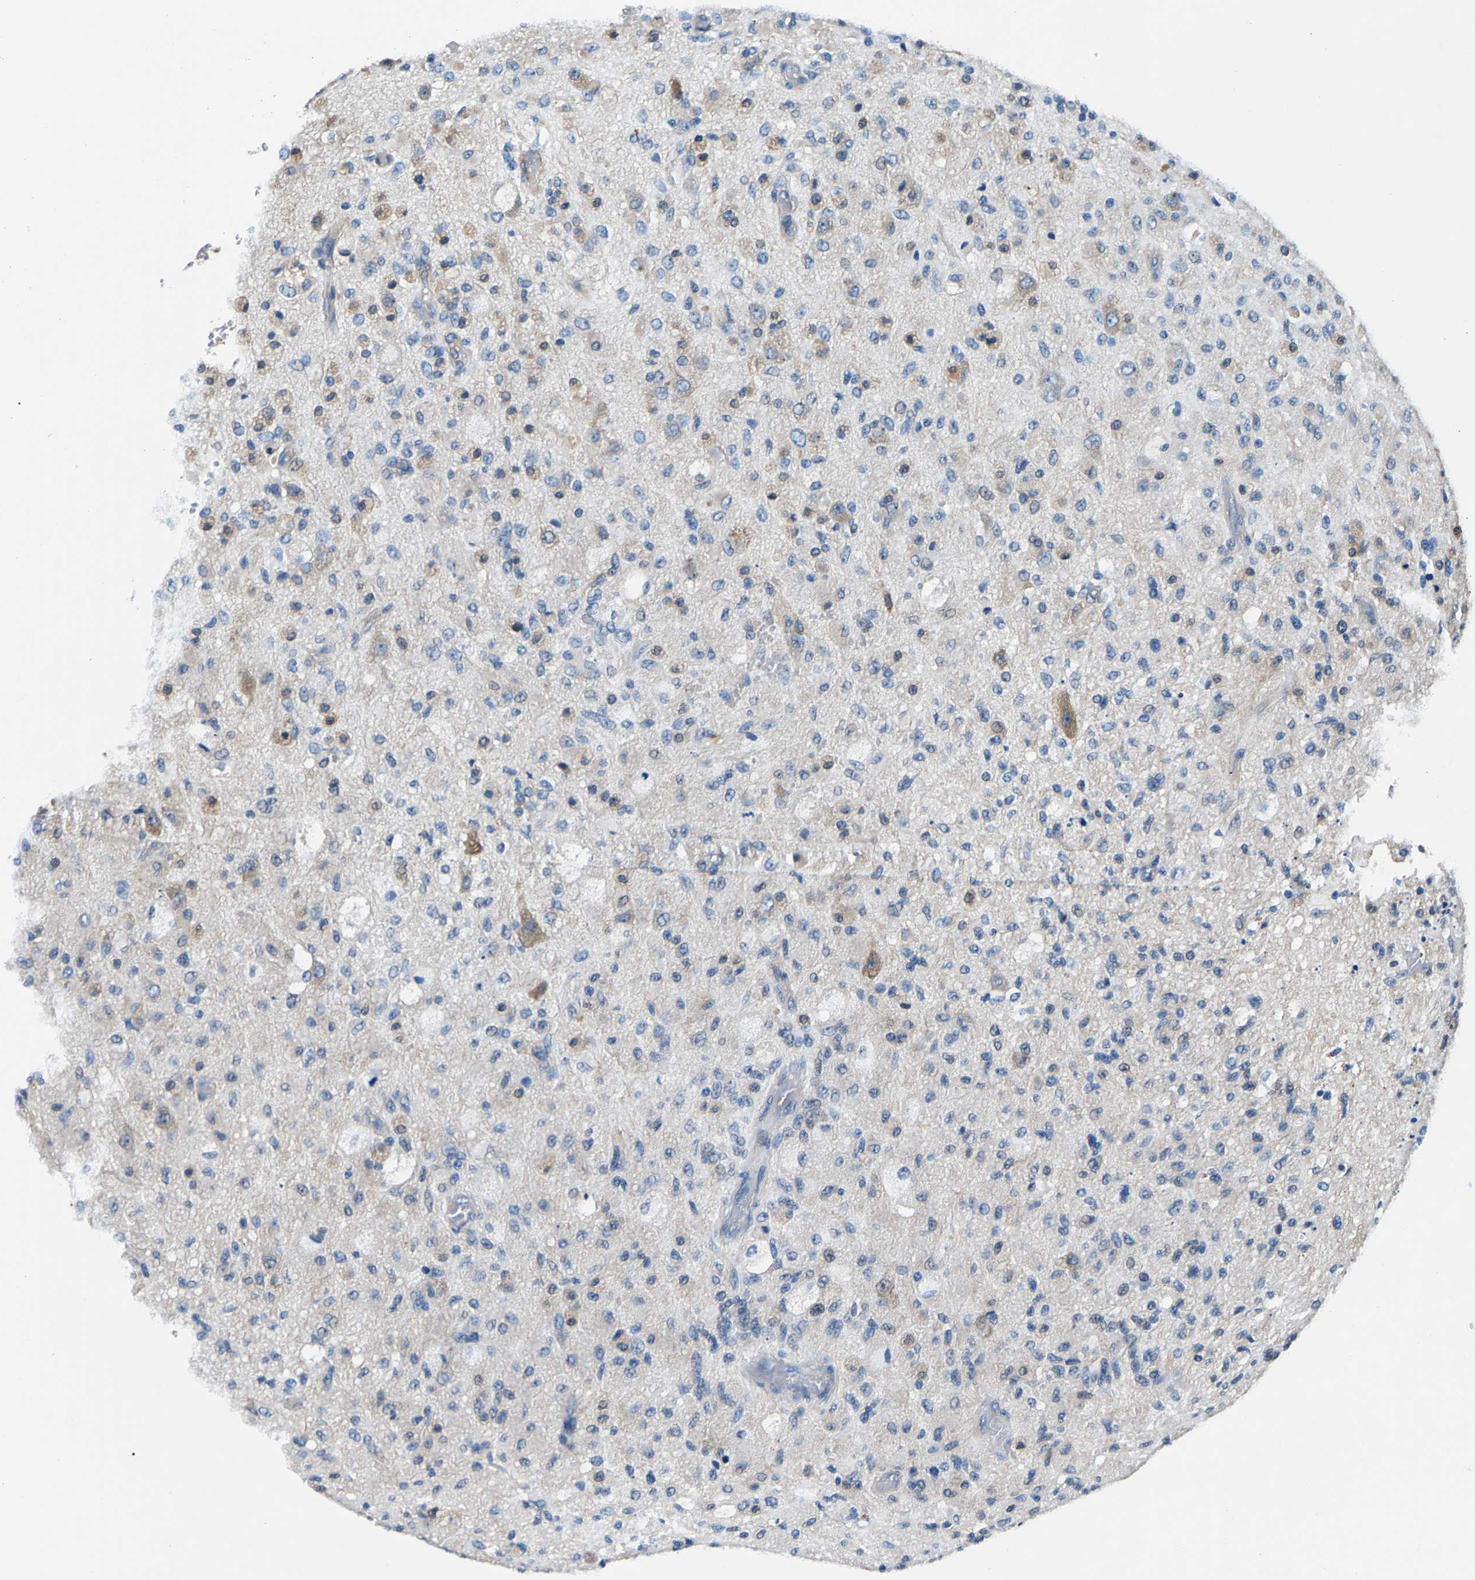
{"staining": {"intensity": "weak", "quantity": "<25%", "location": "cytoplasmic/membranous"}, "tissue": "glioma", "cell_type": "Tumor cells", "image_type": "cancer", "snomed": [{"axis": "morphology", "description": "Normal tissue, NOS"}, {"axis": "morphology", "description": "Glioma, malignant, High grade"}, {"axis": "topography", "description": "Cerebral cortex"}], "caption": "High magnification brightfield microscopy of malignant glioma (high-grade) stained with DAB (3,3'-diaminobenzidine) (brown) and counterstained with hematoxylin (blue): tumor cells show no significant positivity.", "gene": "CDRT4", "patient": {"sex": "male", "age": 77}}